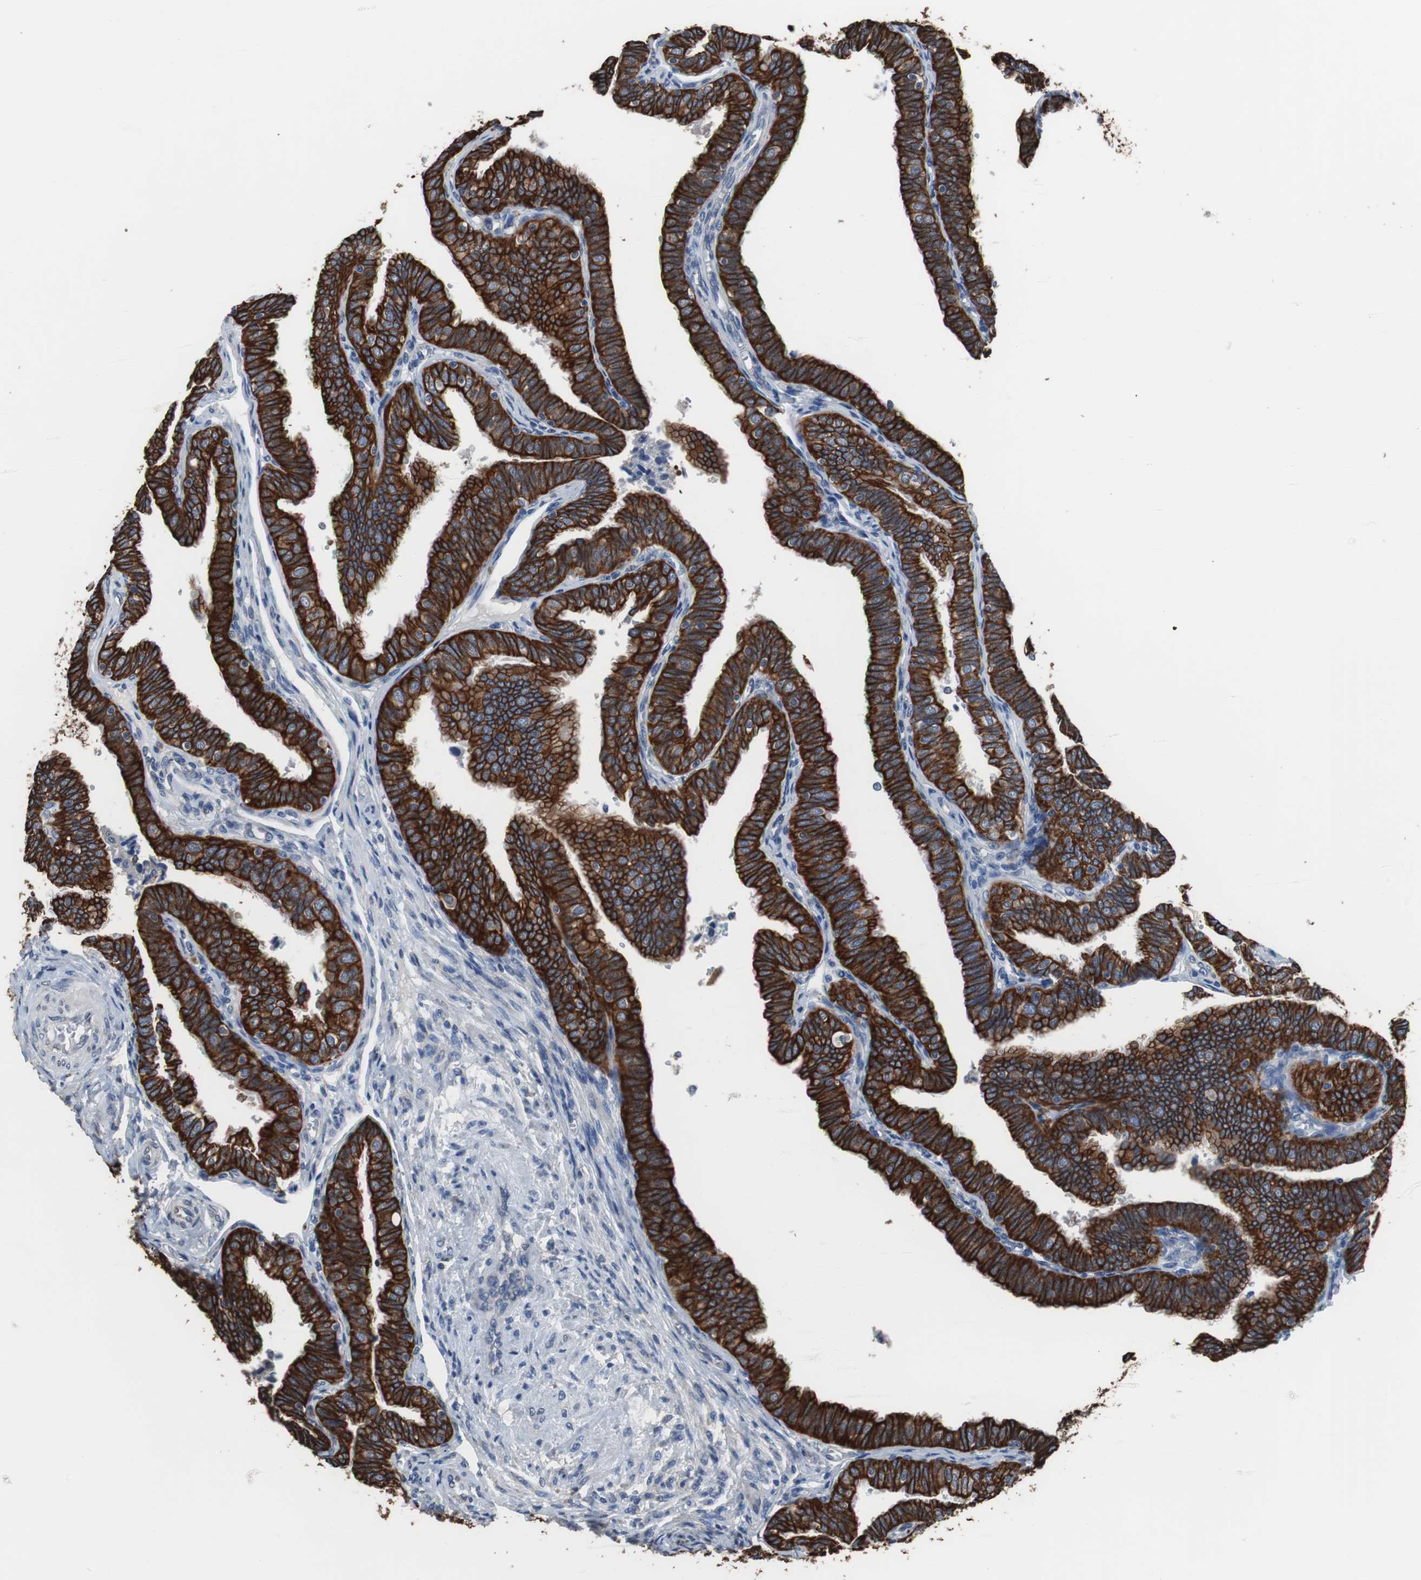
{"staining": {"intensity": "strong", "quantity": ">75%", "location": "cytoplasmic/membranous"}, "tissue": "fallopian tube", "cell_type": "Glandular cells", "image_type": "normal", "snomed": [{"axis": "morphology", "description": "Normal tissue, NOS"}, {"axis": "topography", "description": "Fallopian tube"}], "caption": "Human fallopian tube stained with a brown dye reveals strong cytoplasmic/membranous positive staining in approximately >75% of glandular cells.", "gene": "USP10", "patient": {"sex": "female", "age": 46}}